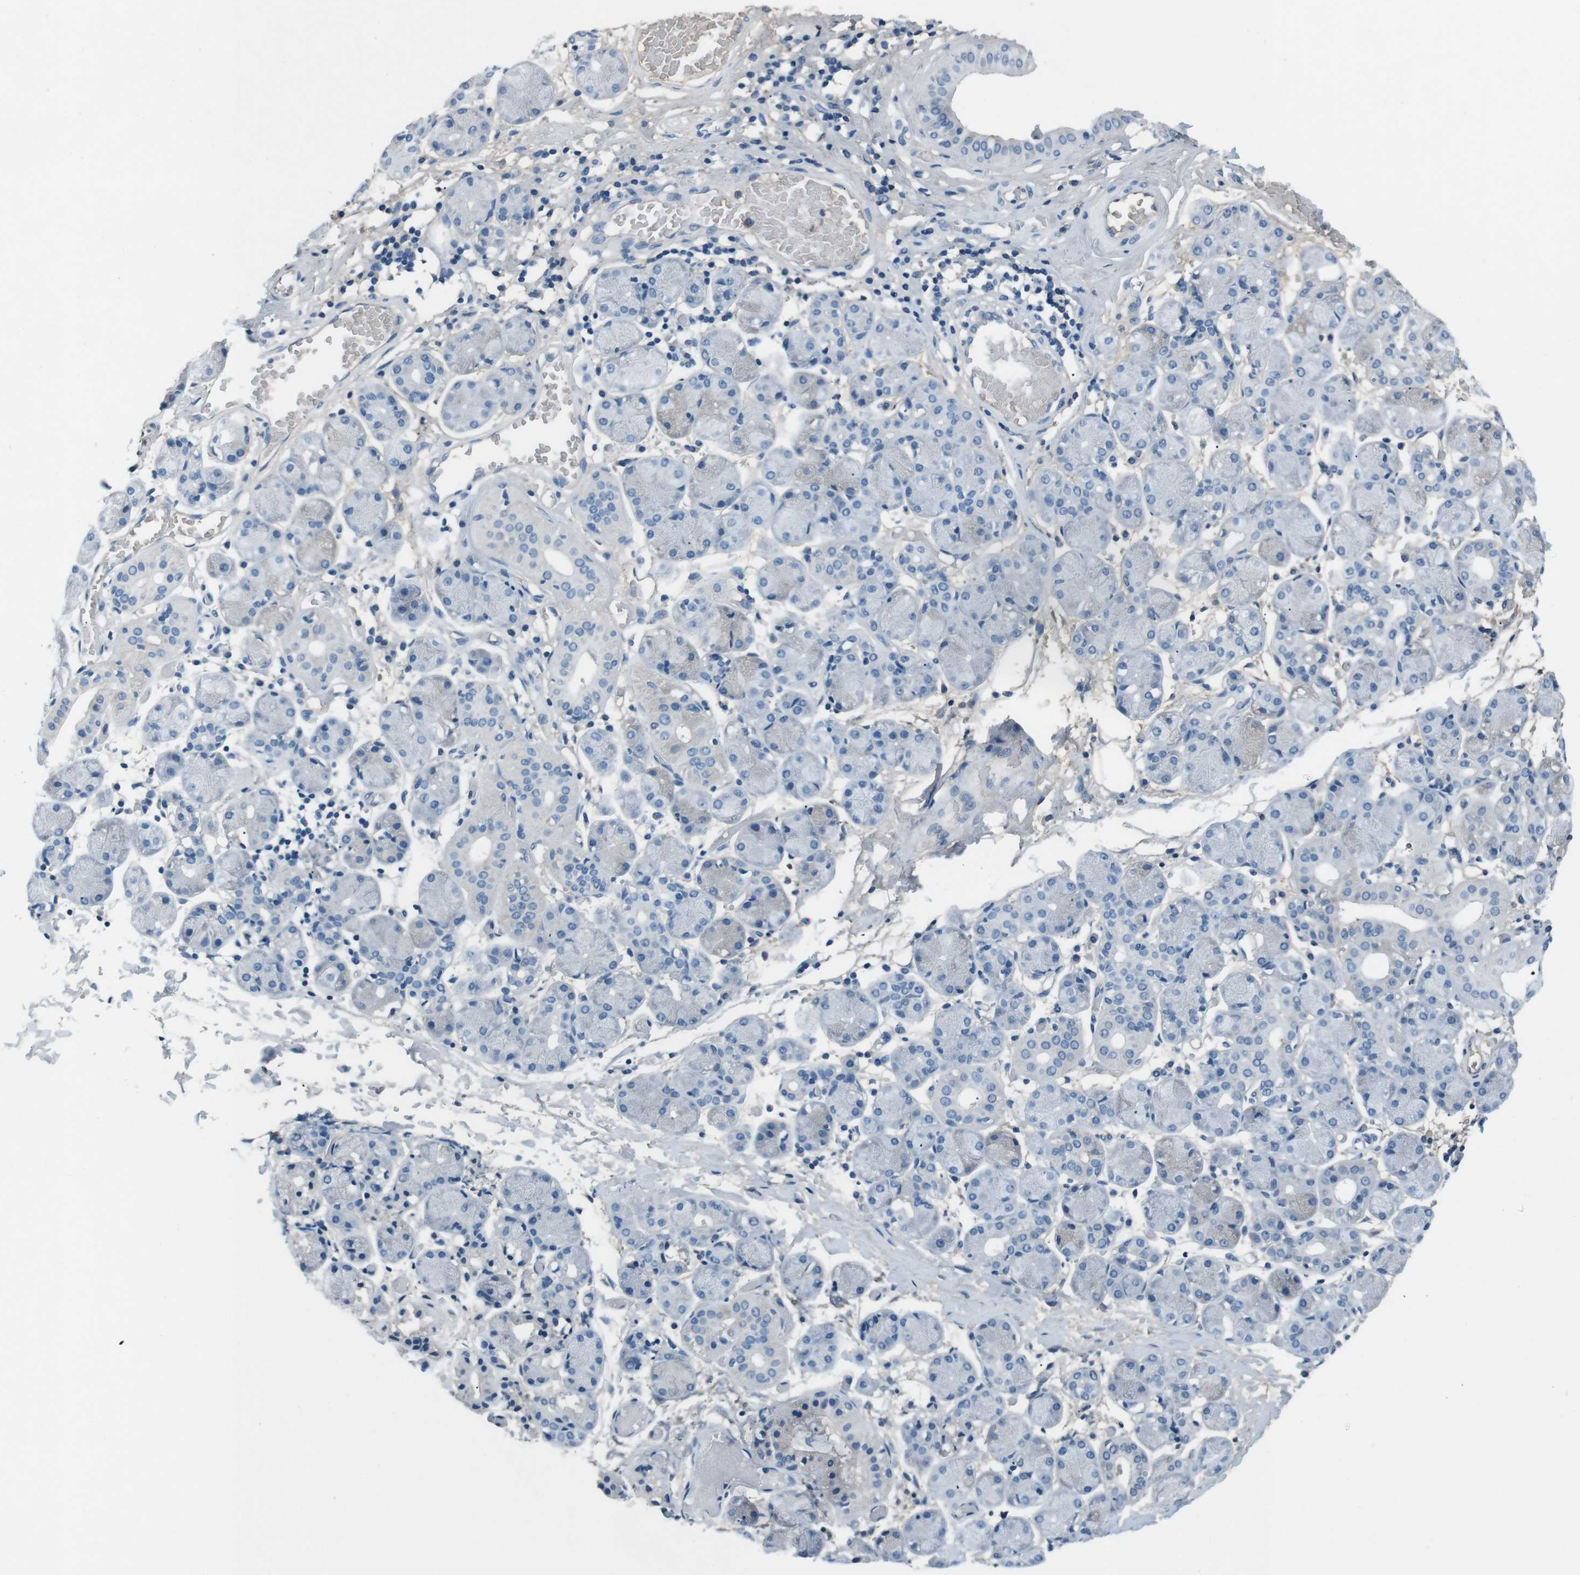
{"staining": {"intensity": "negative", "quantity": "none", "location": "none"}, "tissue": "salivary gland", "cell_type": "Glandular cells", "image_type": "normal", "snomed": [{"axis": "morphology", "description": "Normal tissue, NOS"}, {"axis": "topography", "description": "Salivary gland"}], "caption": "This is a photomicrograph of IHC staining of benign salivary gland, which shows no positivity in glandular cells. (DAB immunohistochemistry (IHC), high magnification).", "gene": "LEP", "patient": {"sex": "female", "age": 24}}